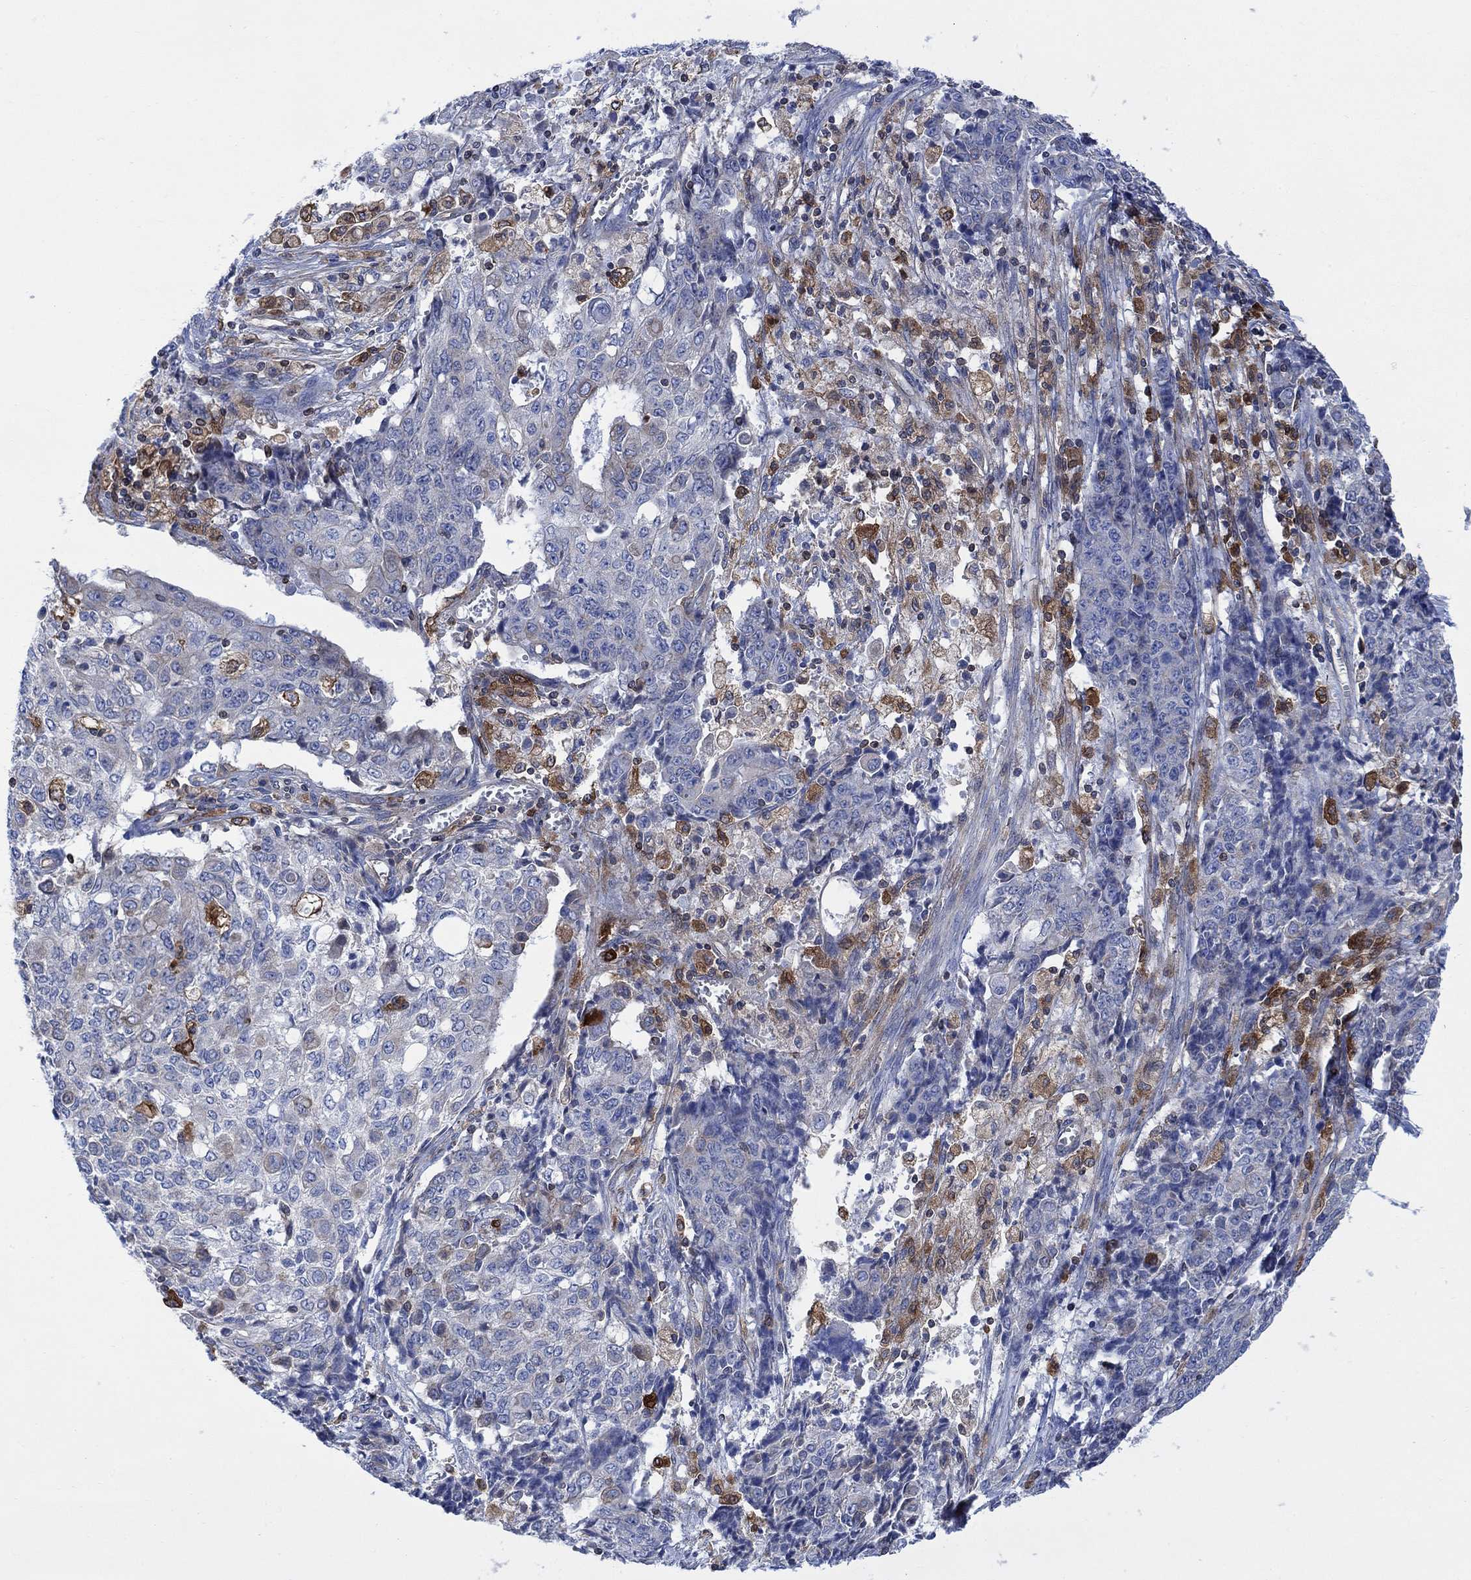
{"staining": {"intensity": "negative", "quantity": "none", "location": "none"}, "tissue": "ovarian cancer", "cell_type": "Tumor cells", "image_type": "cancer", "snomed": [{"axis": "morphology", "description": "Carcinoma, endometroid"}, {"axis": "topography", "description": "Ovary"}], "caption": "Ovarian cancer (endometroid carcinoma) stained for a protein using immunohistochemistry (IHC) shows no positivity tumor cells.", "gene": "GBP5", "patient": {"sex": "female", "age": 42}}